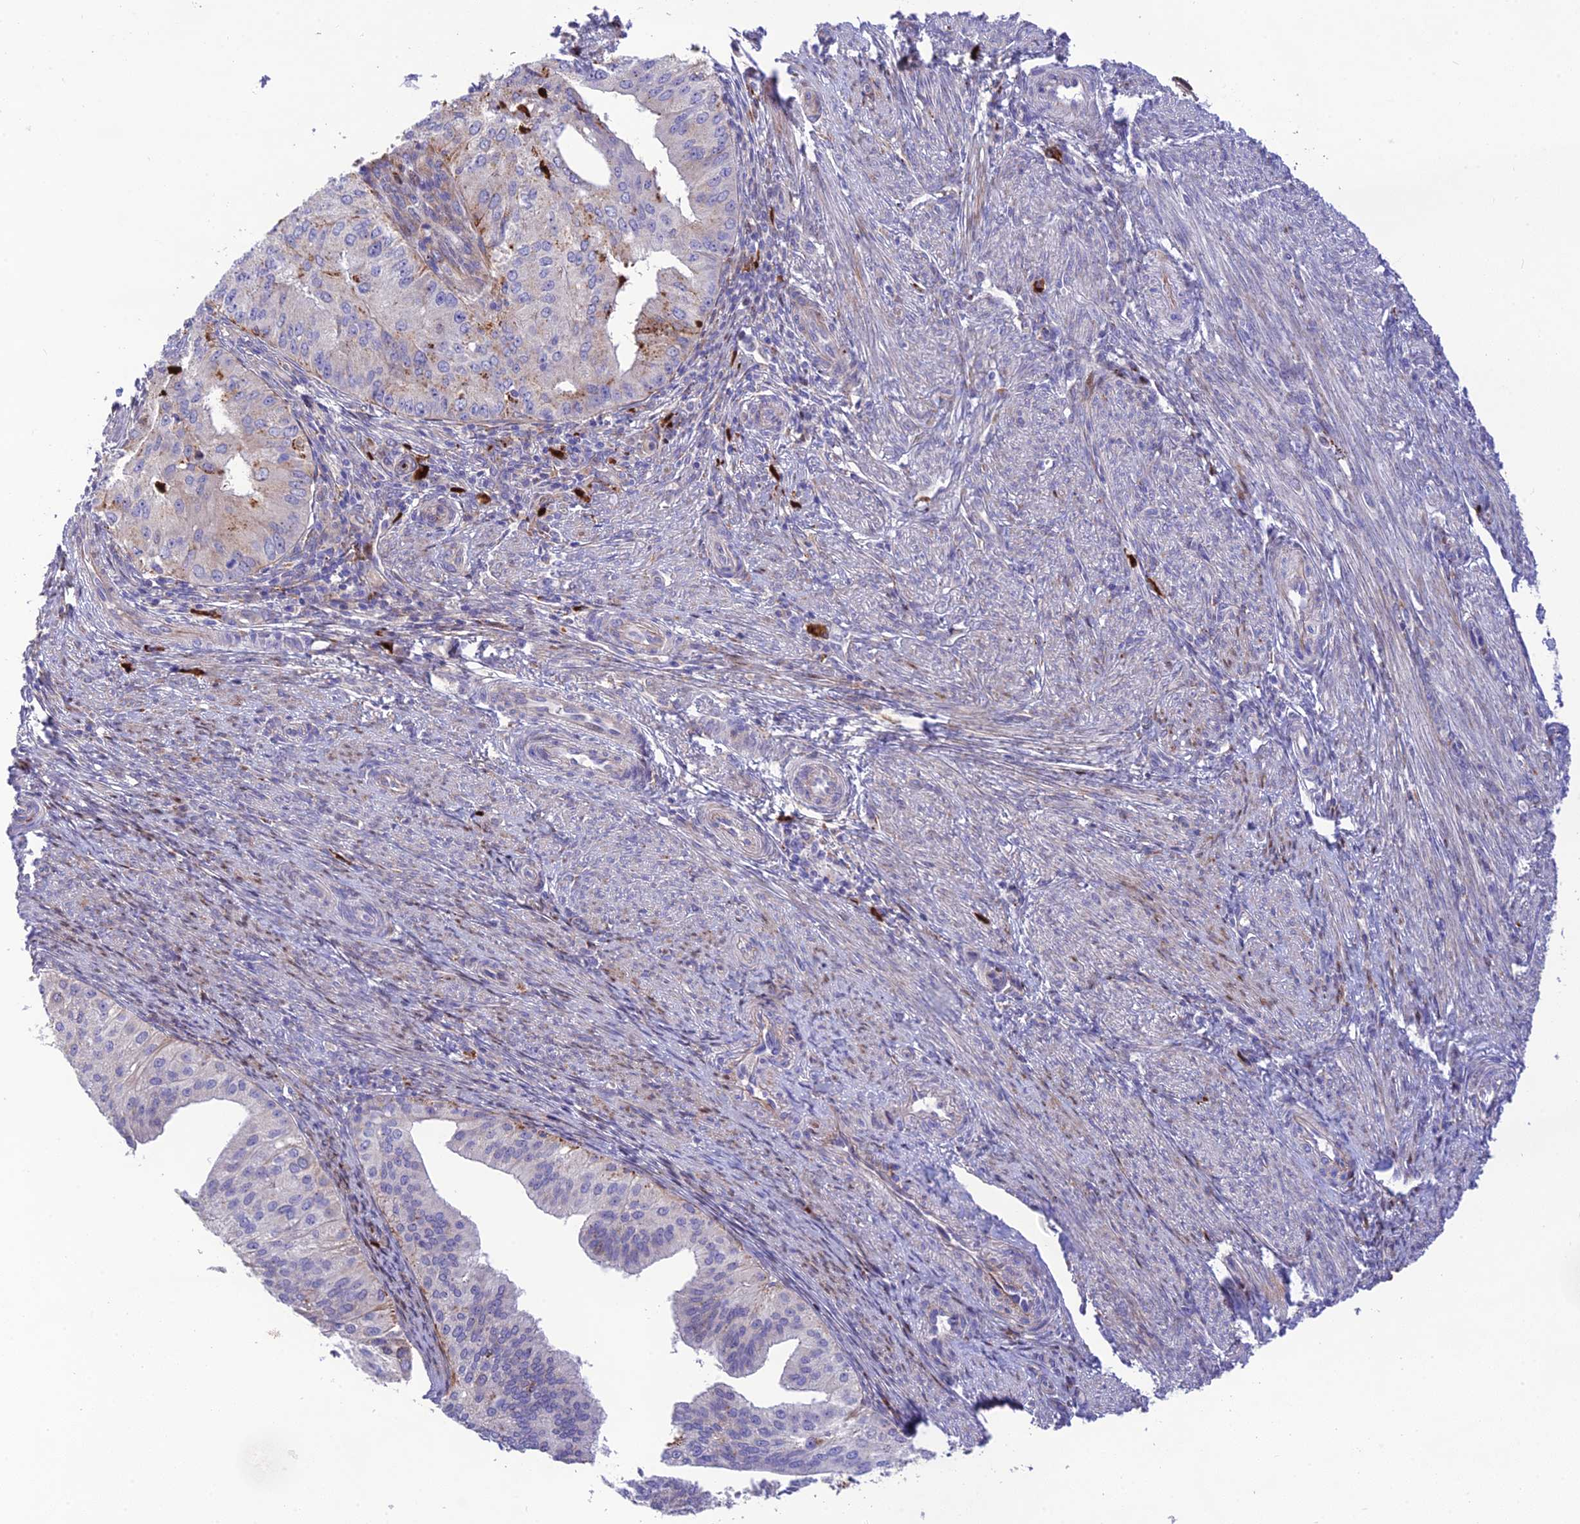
{"staining": {"intensity": "moderate", "quantity": "<25%", "location": "cytoplasmic/membranous"}, "tissue": "endometrial cancer", "cell_type": "Tumor cells", "image_type": "cancer", "snomed": [{"axis": "morphology", "description": "Adenocarcinoma, NOS"}, {"axis": "topography", "description": "Endometrium"}], "caption": "This is a micrograph of immunohistochemistry (IHC) staining of adenocarcinoma (endometrial), which shows moderate expression in the cytoplasmic/membranous of tumor cells.", "gene": "CPSF4L", "patient": {"sex": "female", "age": 50}}